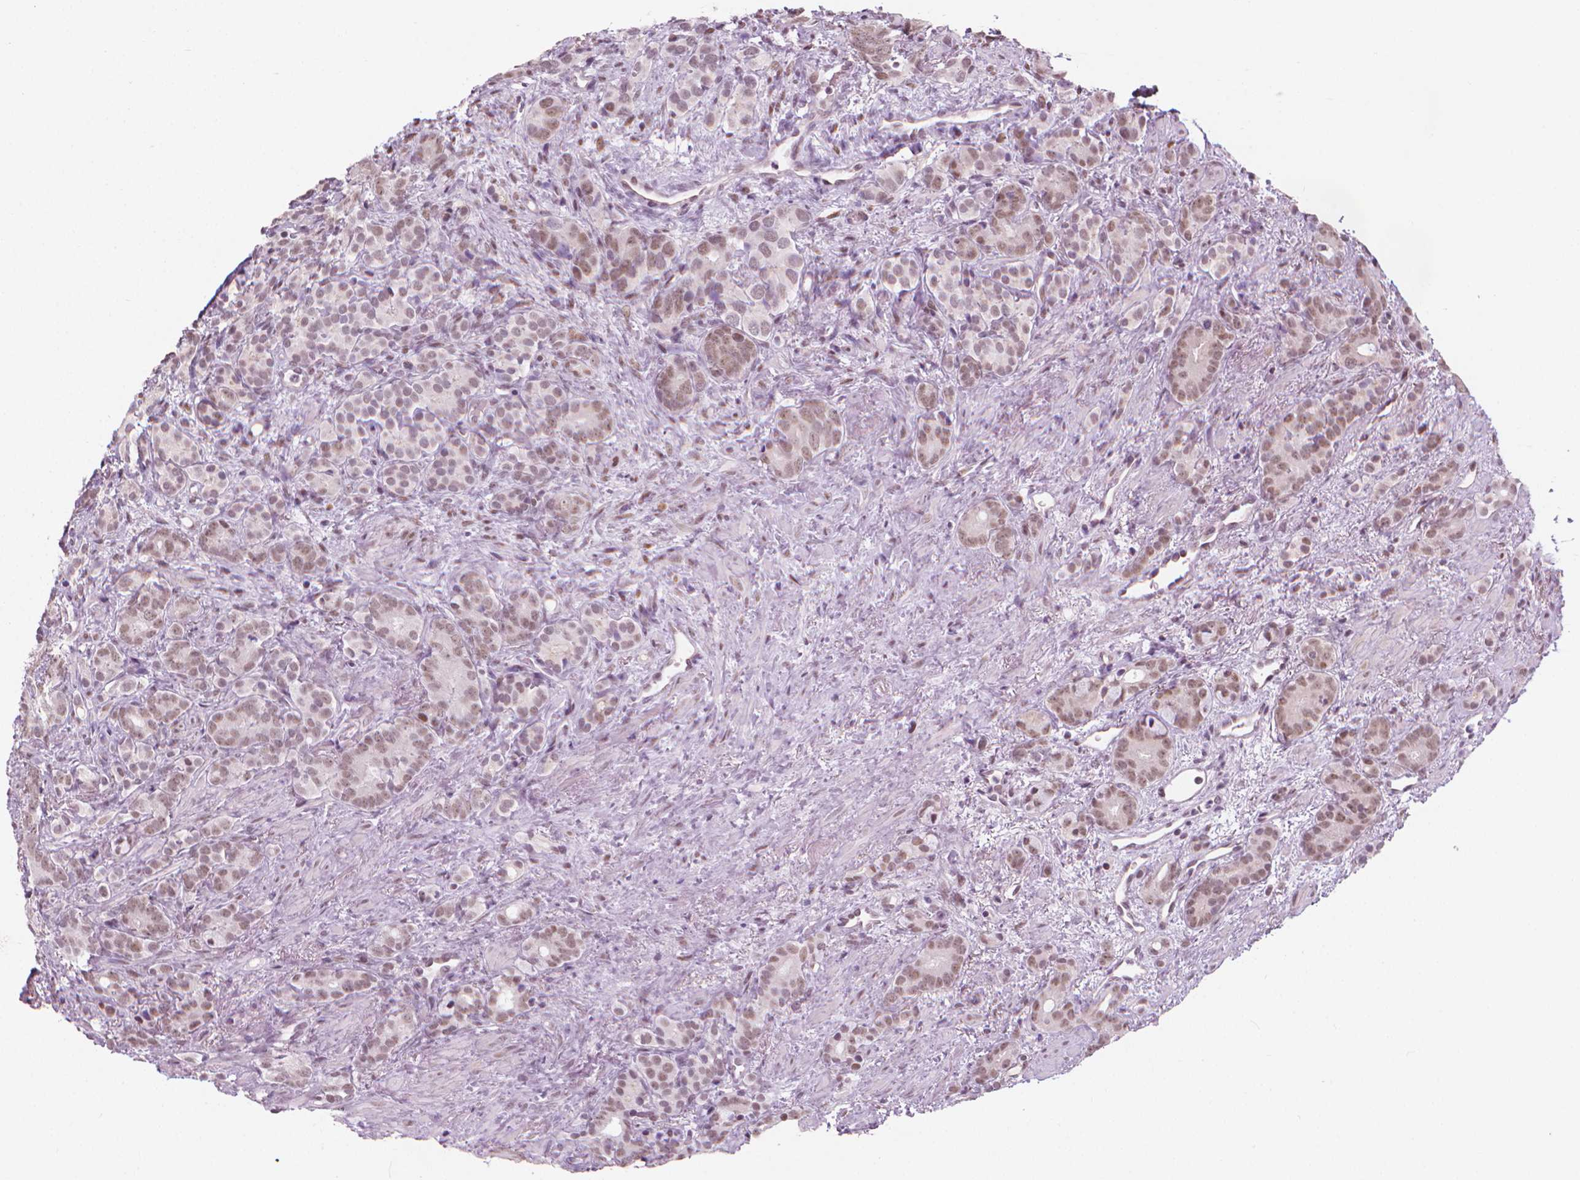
{"staining": {"intensity": "weak", "quantity": "25%-75%", "location": "nuclear"}, "tissue": "prostate cancer", "cell_type": "Tumor cells", "image_type": "cancer", "snomed": [{"axis": "morphology", "description": "Adenocarcinoma, High grade"}, {"axis": "topography", "description": "Prostate"}], "caption": "Protein expression analysis of human prostate high-grade adenocarcinoma reveals weak nuclear expression in approximately 25%-75% of tumor cells. The staining was performed using DAB to visualize the protein expression in brown, while the nuclei were stained in blue with hematoxylin (Magnification: 20x).", "gene": "CDKN1C", "patient": {"sex": "male", "age": 84}}